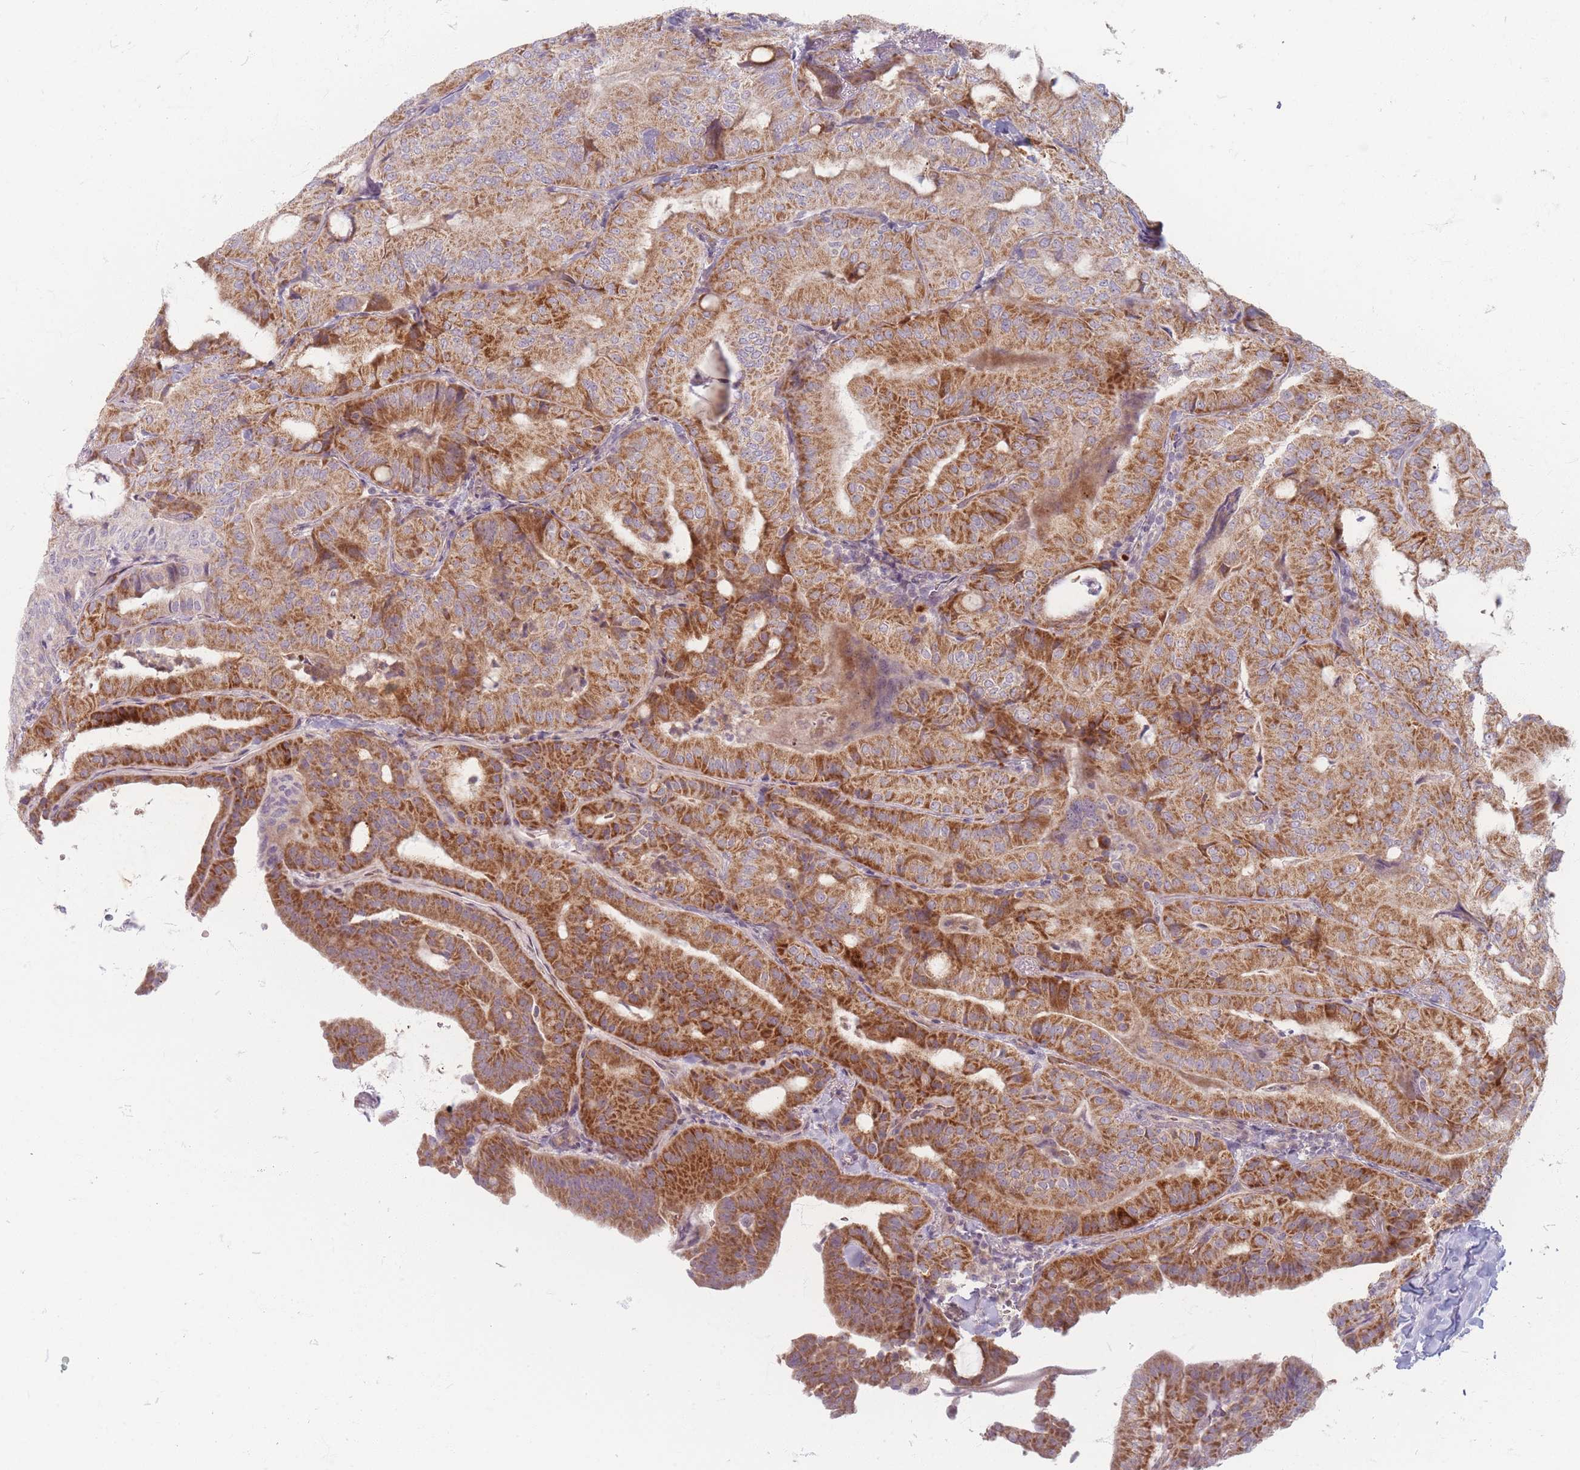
{"staining": {"intensity": "strong", "quantity": ">75%", "location": "cytoplasmic/membranous"}, "tissue": "thyroid cancer", "cell_type": "Tumor cells", "image_type": "cancer", "snomed": [{"axis": "morphology", "description": "Papillary adenocarcinoma, NOS"}, {"axis": "topography", "description": "Thyroid gland"}], "caption": "Immunohistochemical staining of human thyroid cancer (papillary adenocarcinoma) demonstrates strong cytoplasmic/membranous protein staining in about >75% of tumor cells. Immunohistochemistry (ihc) stains the protein of interest in brown and the nuclei are stained blue.", "gene": "CHCHD7", "patient": {"sex": "female", "age": 68}}